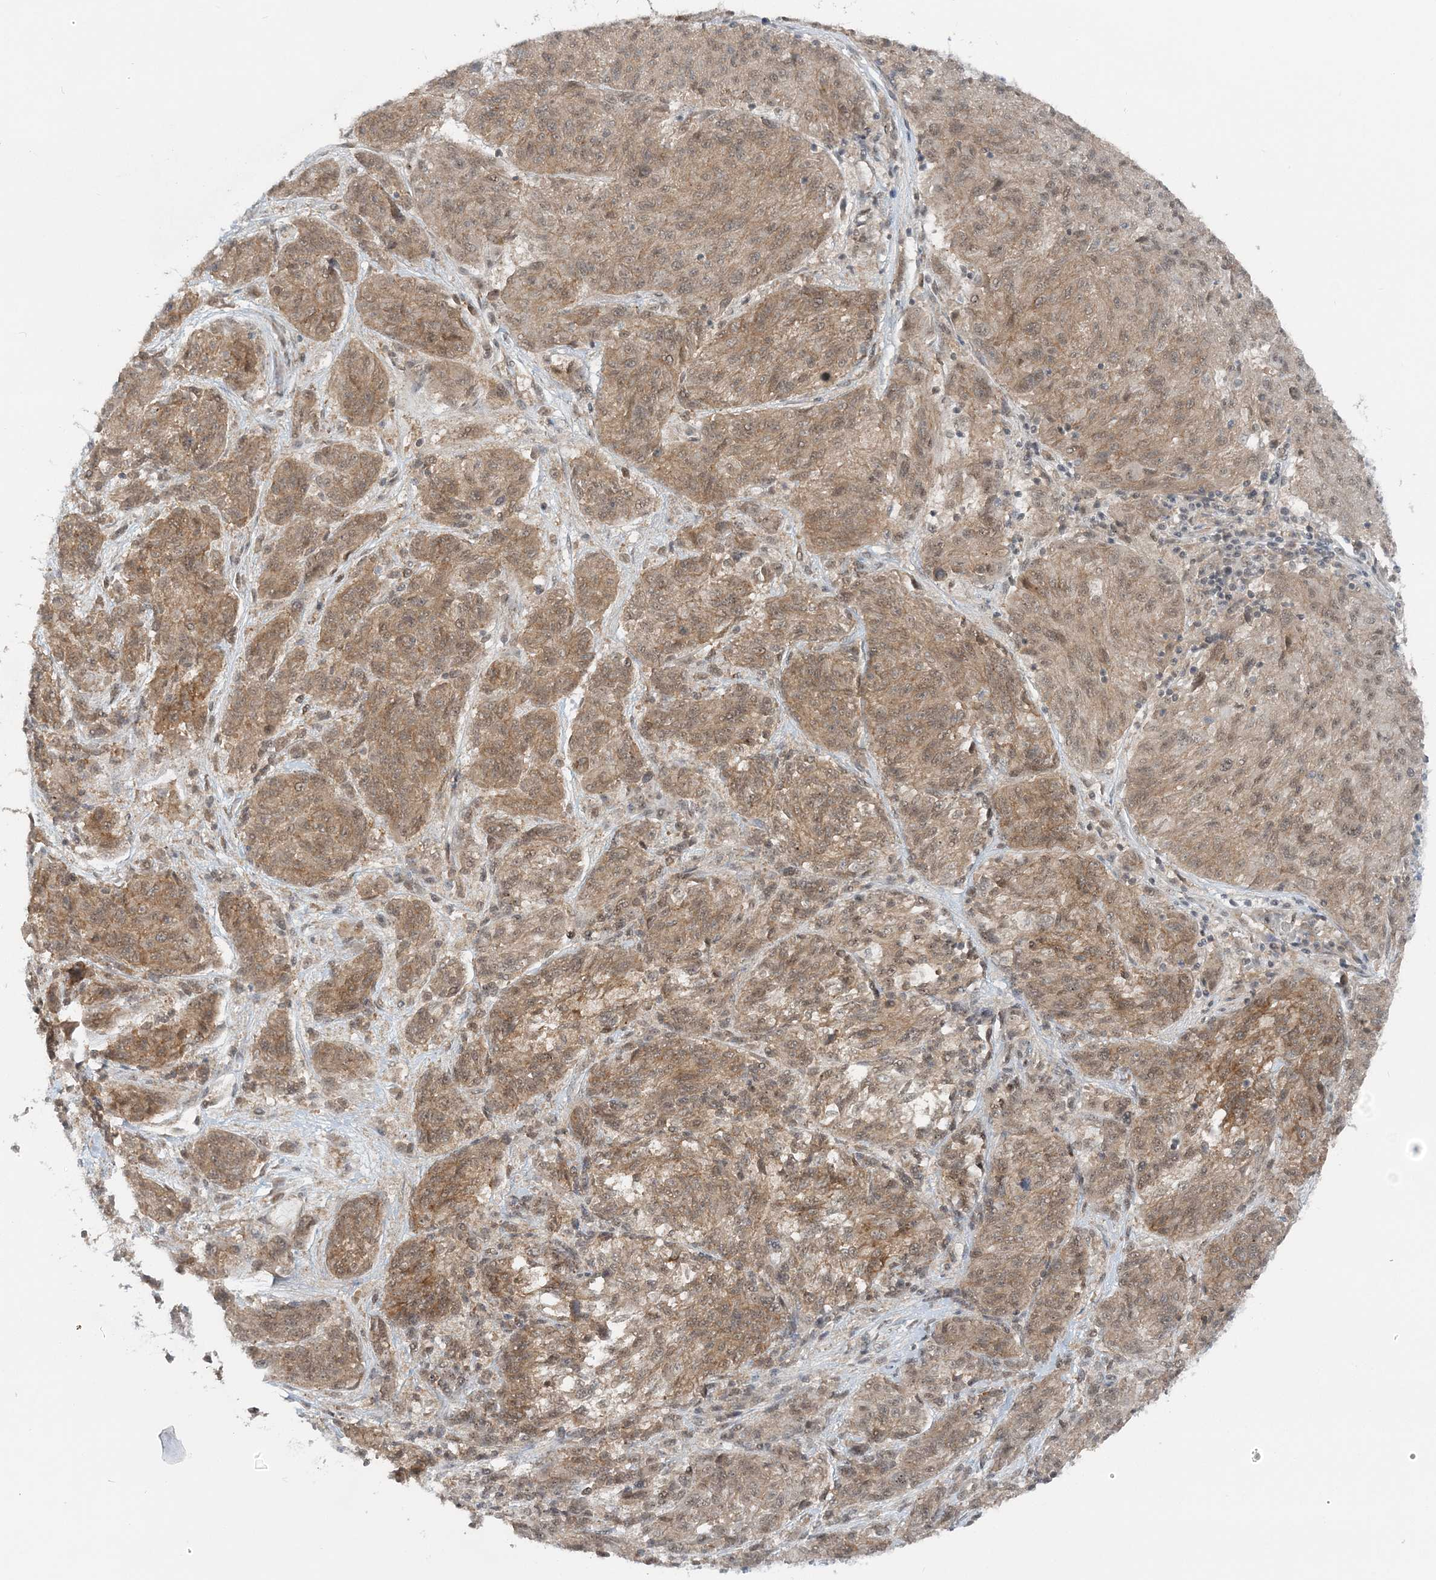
{"staining": {"intensity": "moderate", "quantity": ">75%", "location": "cytoplasmic/membranous"}, "tissue": "melanoma", "cell_type": "Tumor cells", "image_type": "cancer", "snomed": [{"axis": "morphology", "description": "Malignant melanoma, NOS"}, {"axis": "topography", "description": "Skin"}], "caption": "Brown immunohistochemical staining in human melanoma demonstrates moderate cytoplasmic/membranous staining in about >75% of tumor cells. (Brightfield microscopy of DAB IHC at high magnification).", "gene": "ATP11A", "patient": {"sex": "male", "age": 53}}